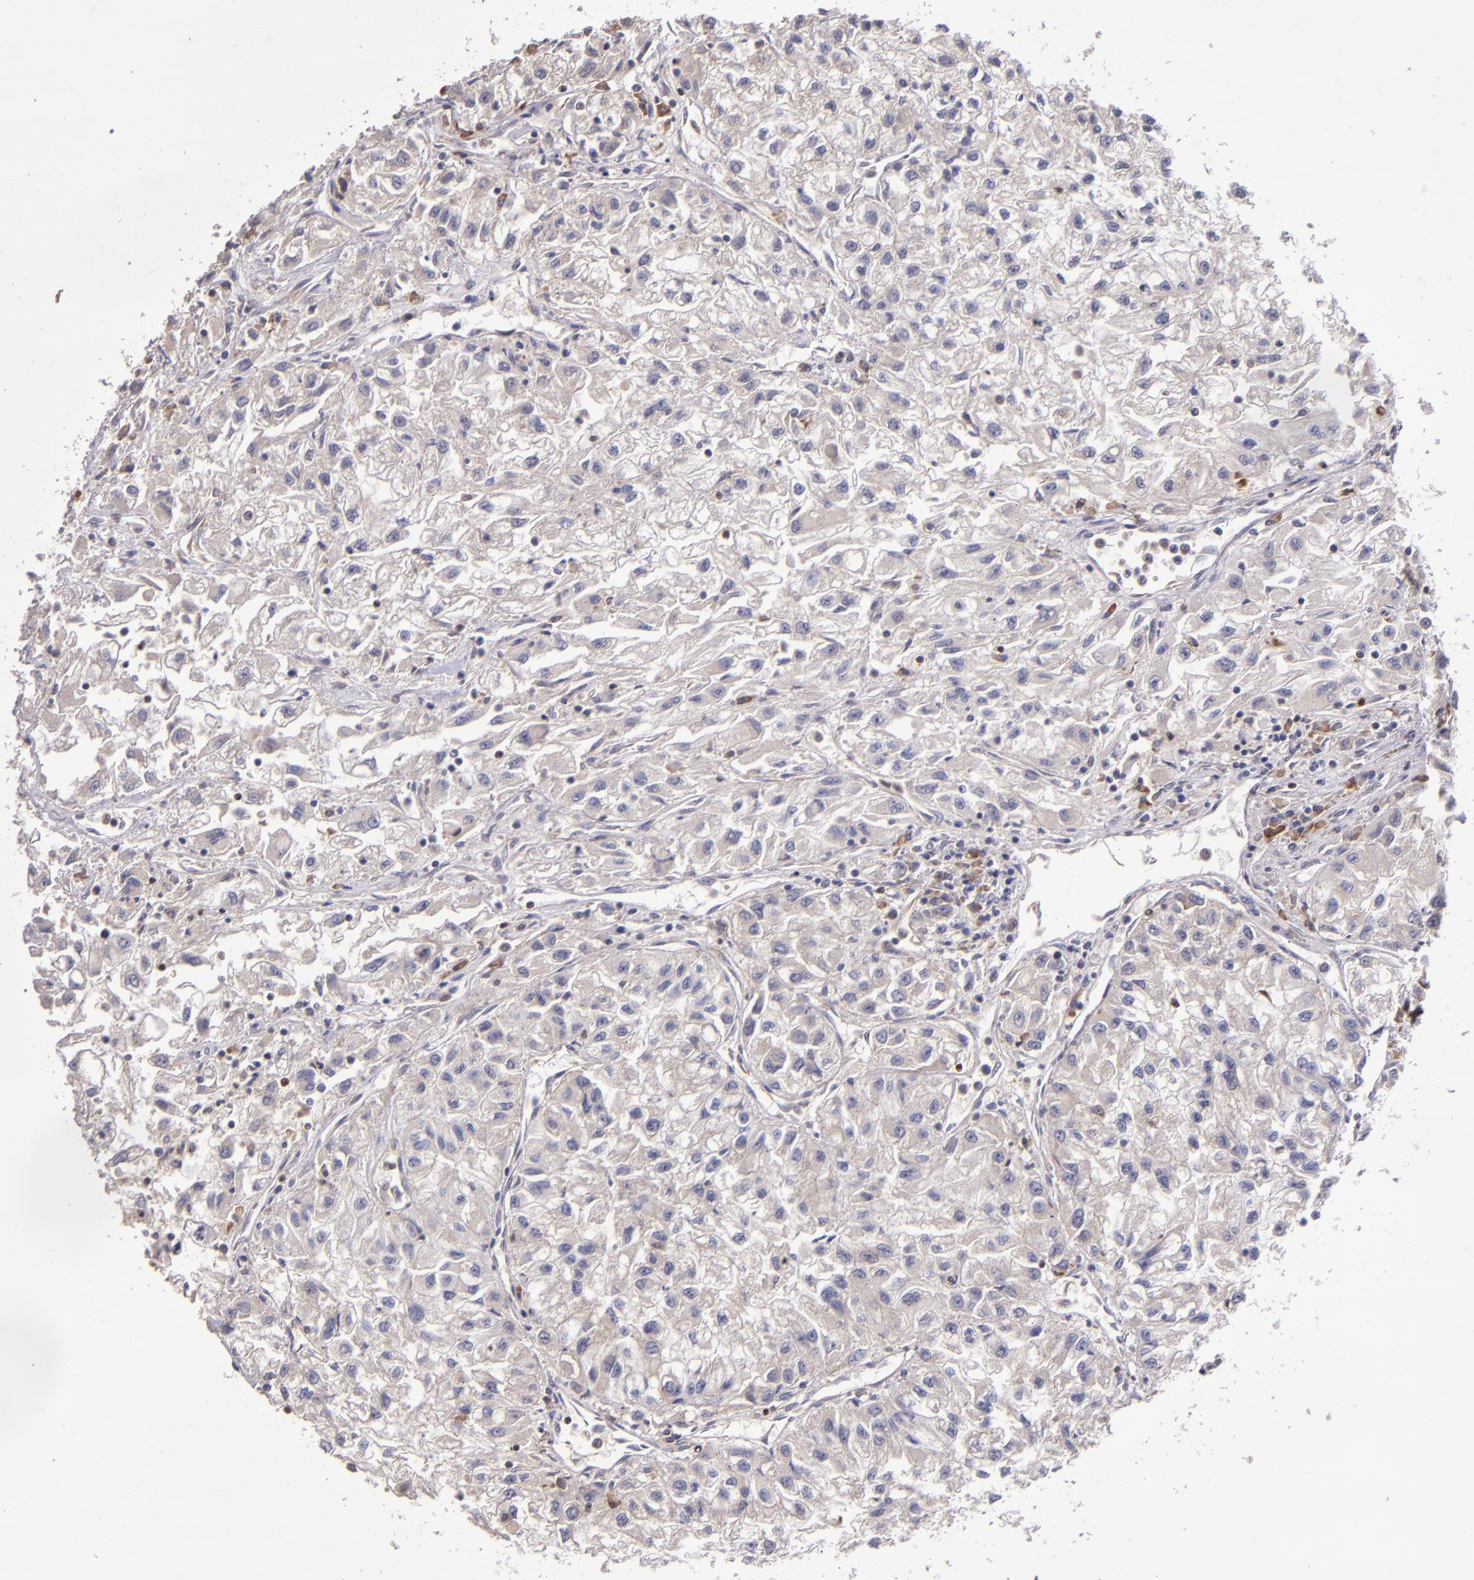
{"staining": {"intensity": "weak", "quantity": ">75%", "location": "cytoplasmic/membranous"}, "tissue": "renal cancer", "cell_type": "Tumor cells", "image_type": "cancer", "snomed": [{"axis": "morphology", "description": "Adenocarcinoma, NOS"}, {"axis": "topography", "description": "Kidney"}], "caption": "IHC of human renal cancer (adenocarcinoma) exhibits low levels of weak cytoplasmic/membranous positivity in about >75% of tumor cells.", "gene": "EIF4ENIF1", "patient": {"sex": "male", "age": 59}}